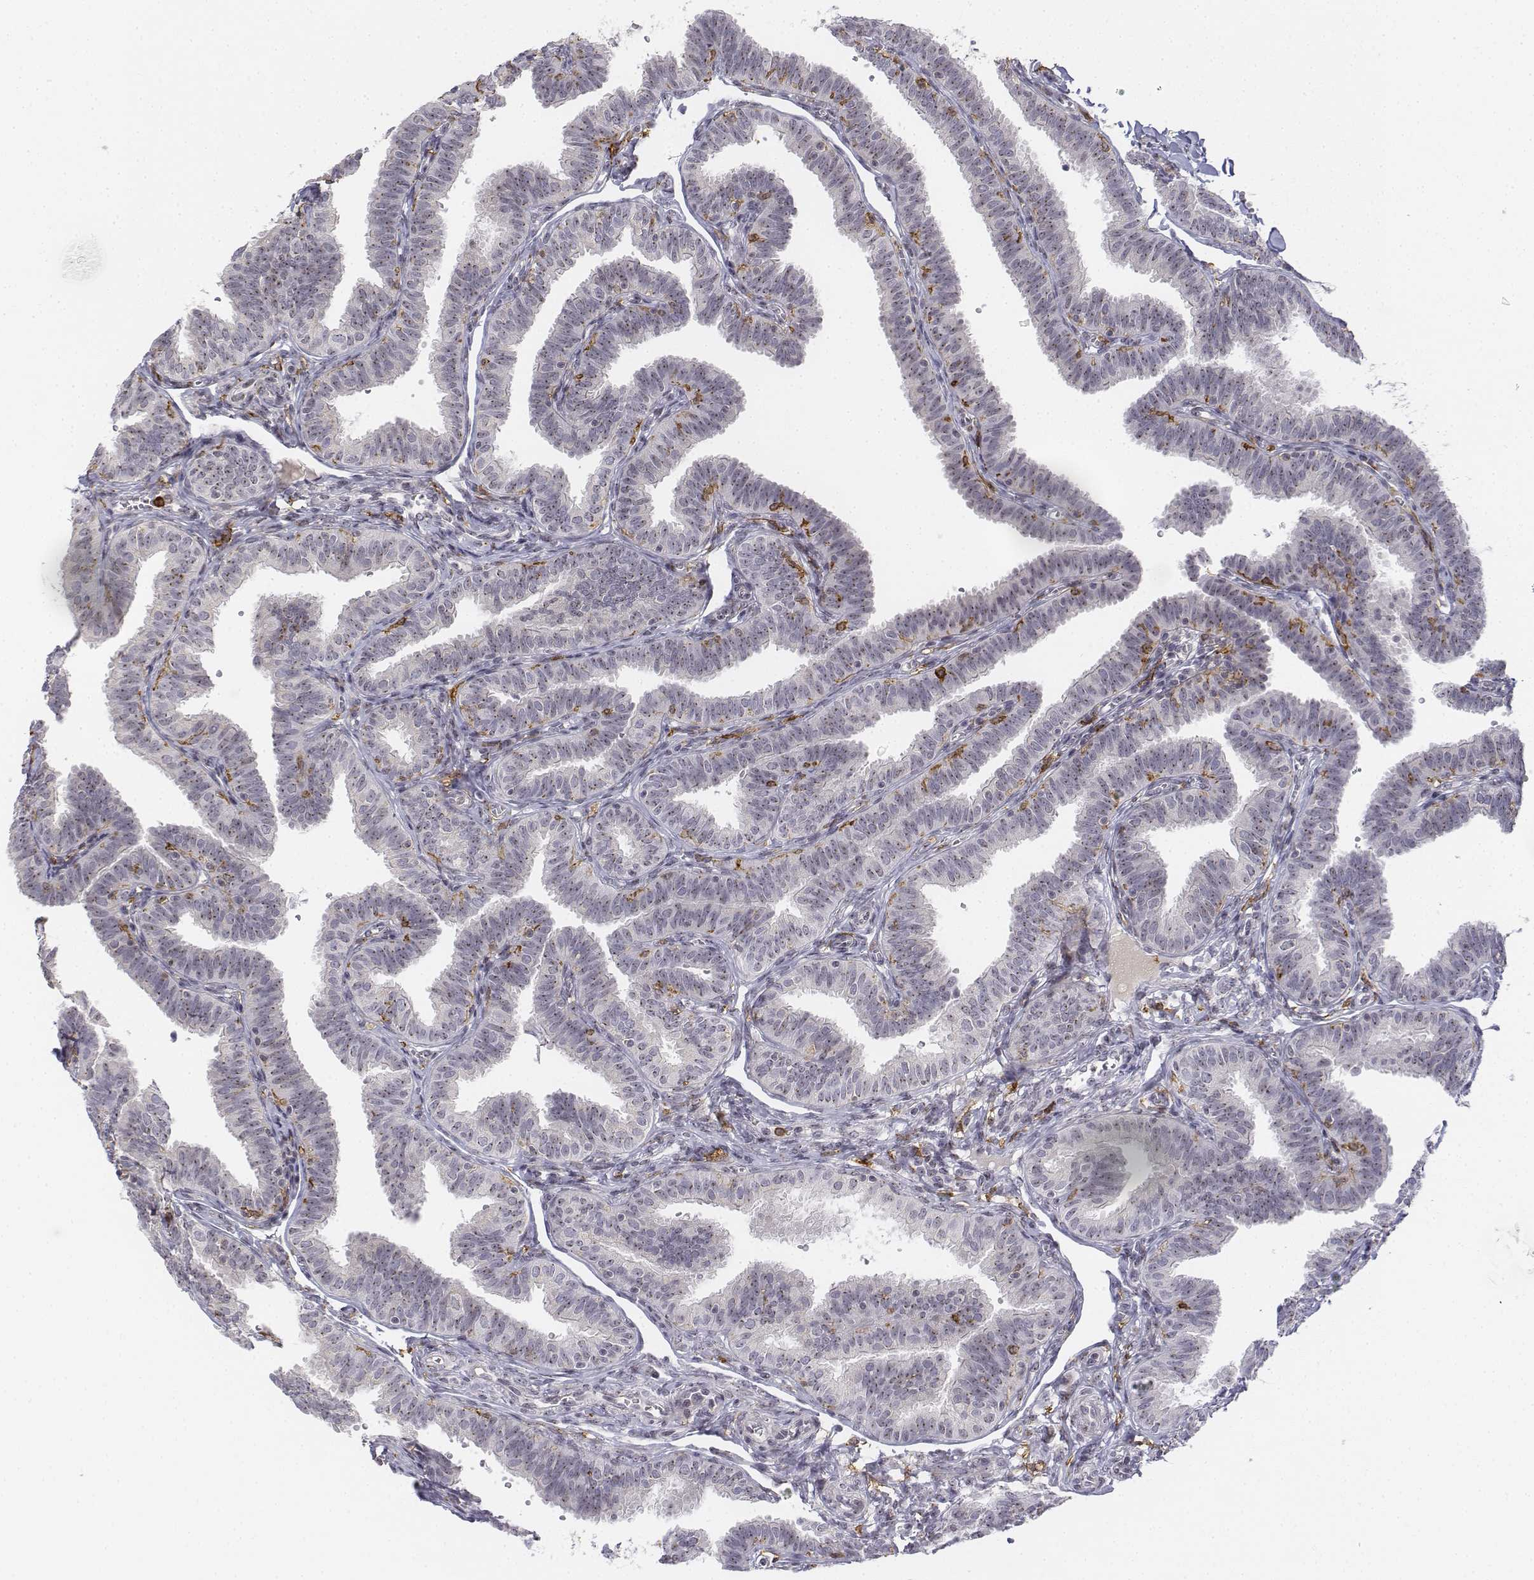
{"staining": {"intensity": "negative", "quantity": "none", "location": "none"}, "tissue": "fallopian tube", "cell_type": "Glandular cells", "image_type": "normal", "snomed": [{"axis": "morphology", "description": "Normal tissue, NOS"}, {"axis": "topography", "description": "Fallopian tube"}], "caption": "Protein analysis of unremarkable fallopian tube reveals no significant staining in glandular cells. (Brightfield microscopy of DAB (3,3'-diaminobenzidine) immunohistochemistry at high magnification).", "gene": "CD14", "patient": {"sex": "female", "age": 25}}